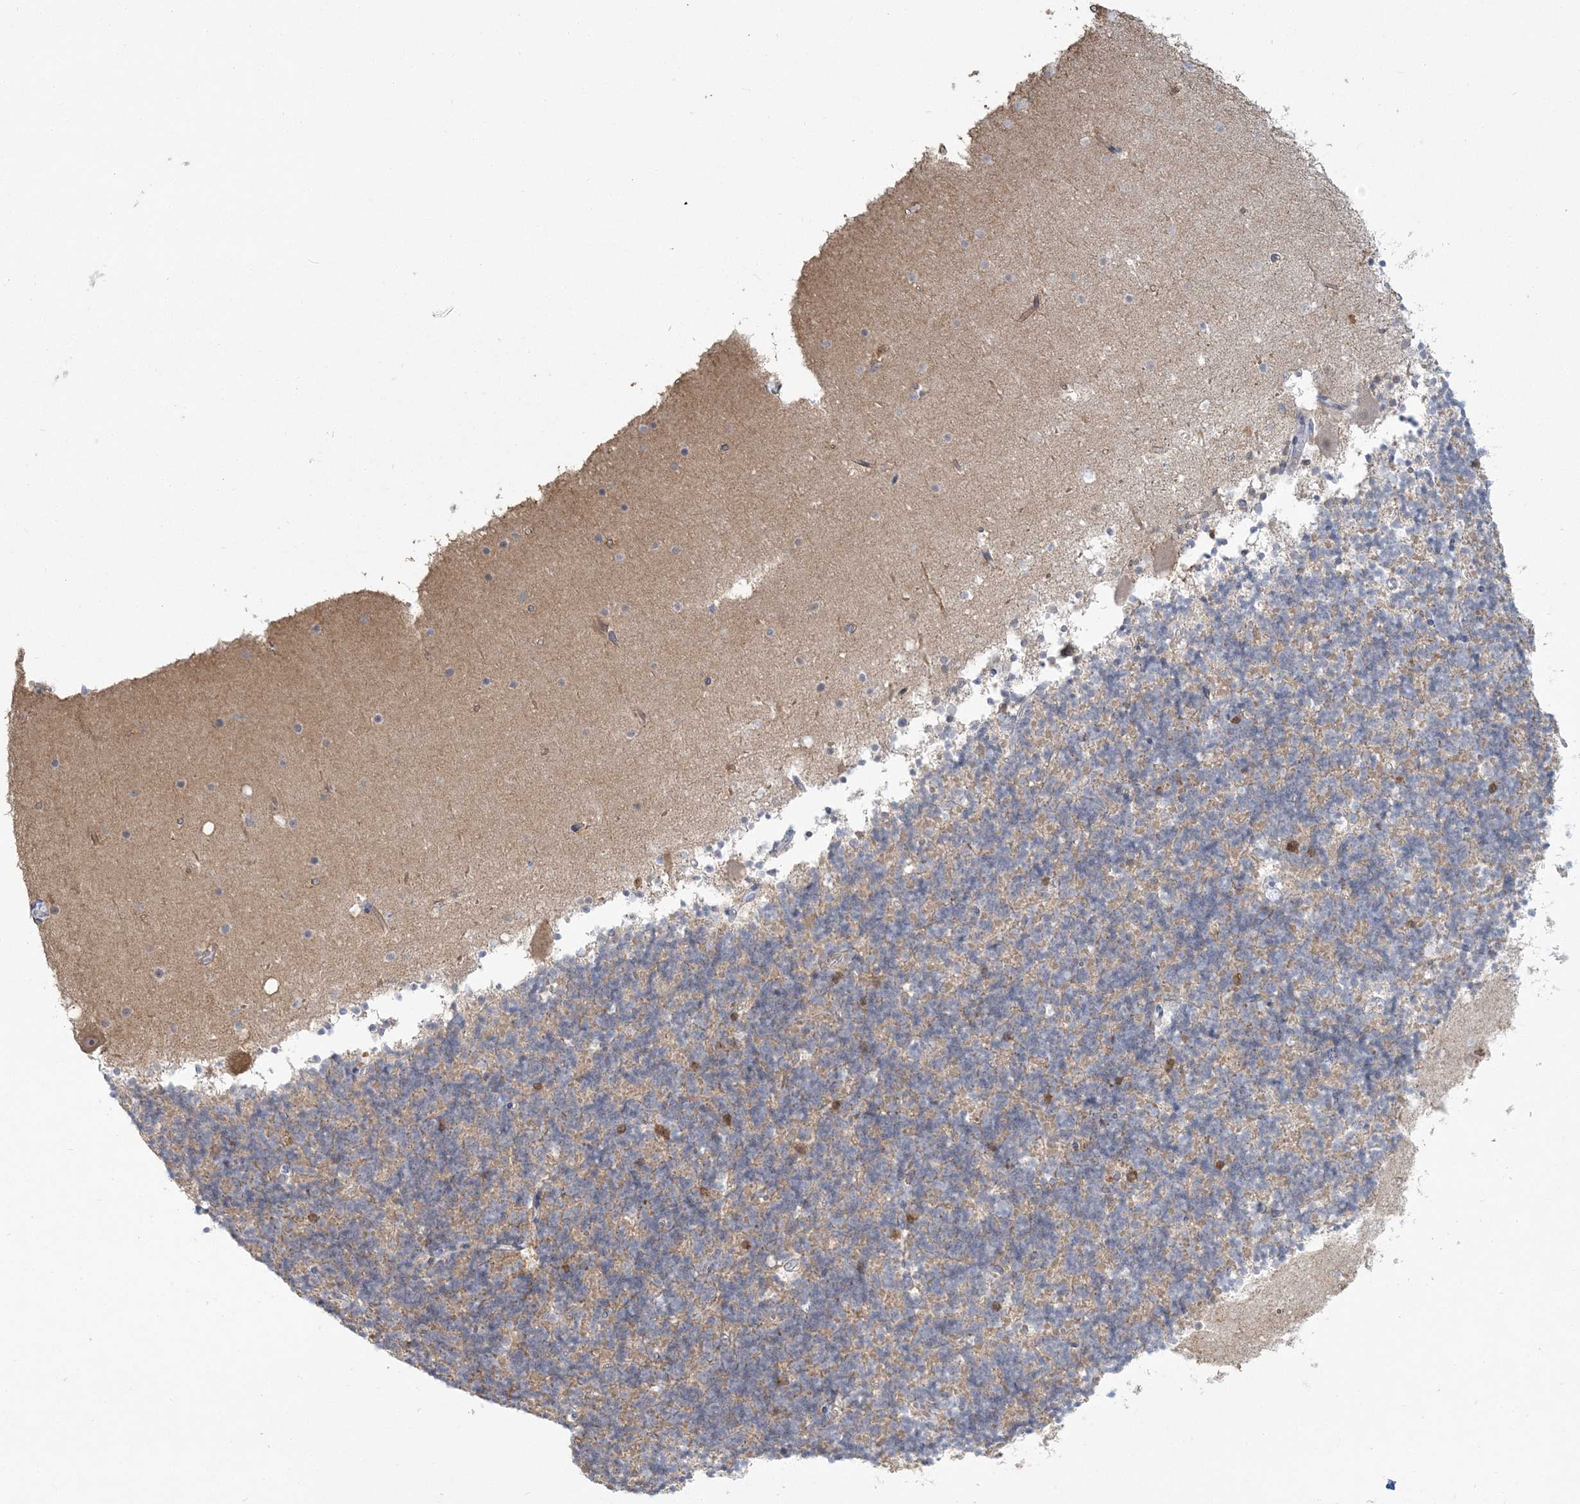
{"staining": {"intensity": "weak", "quantity": "<25%", "location": "nuclear"}, "tissue": "cerebellum", "cell_type": "Cells in granular layer", "image_type": "normal", "snomed": [{"axis": "morphology", "description": "Normal tissue, NOS"}, {"axis": "topography", "description": "Cerebellum"}], "caption": "Immunohistochemical staining of normal cerebellum demonstrates no significant staining in cells in granular layer.", "gene": "ENSG00000288637", "patient": {"sex": "male", "age": 57}}